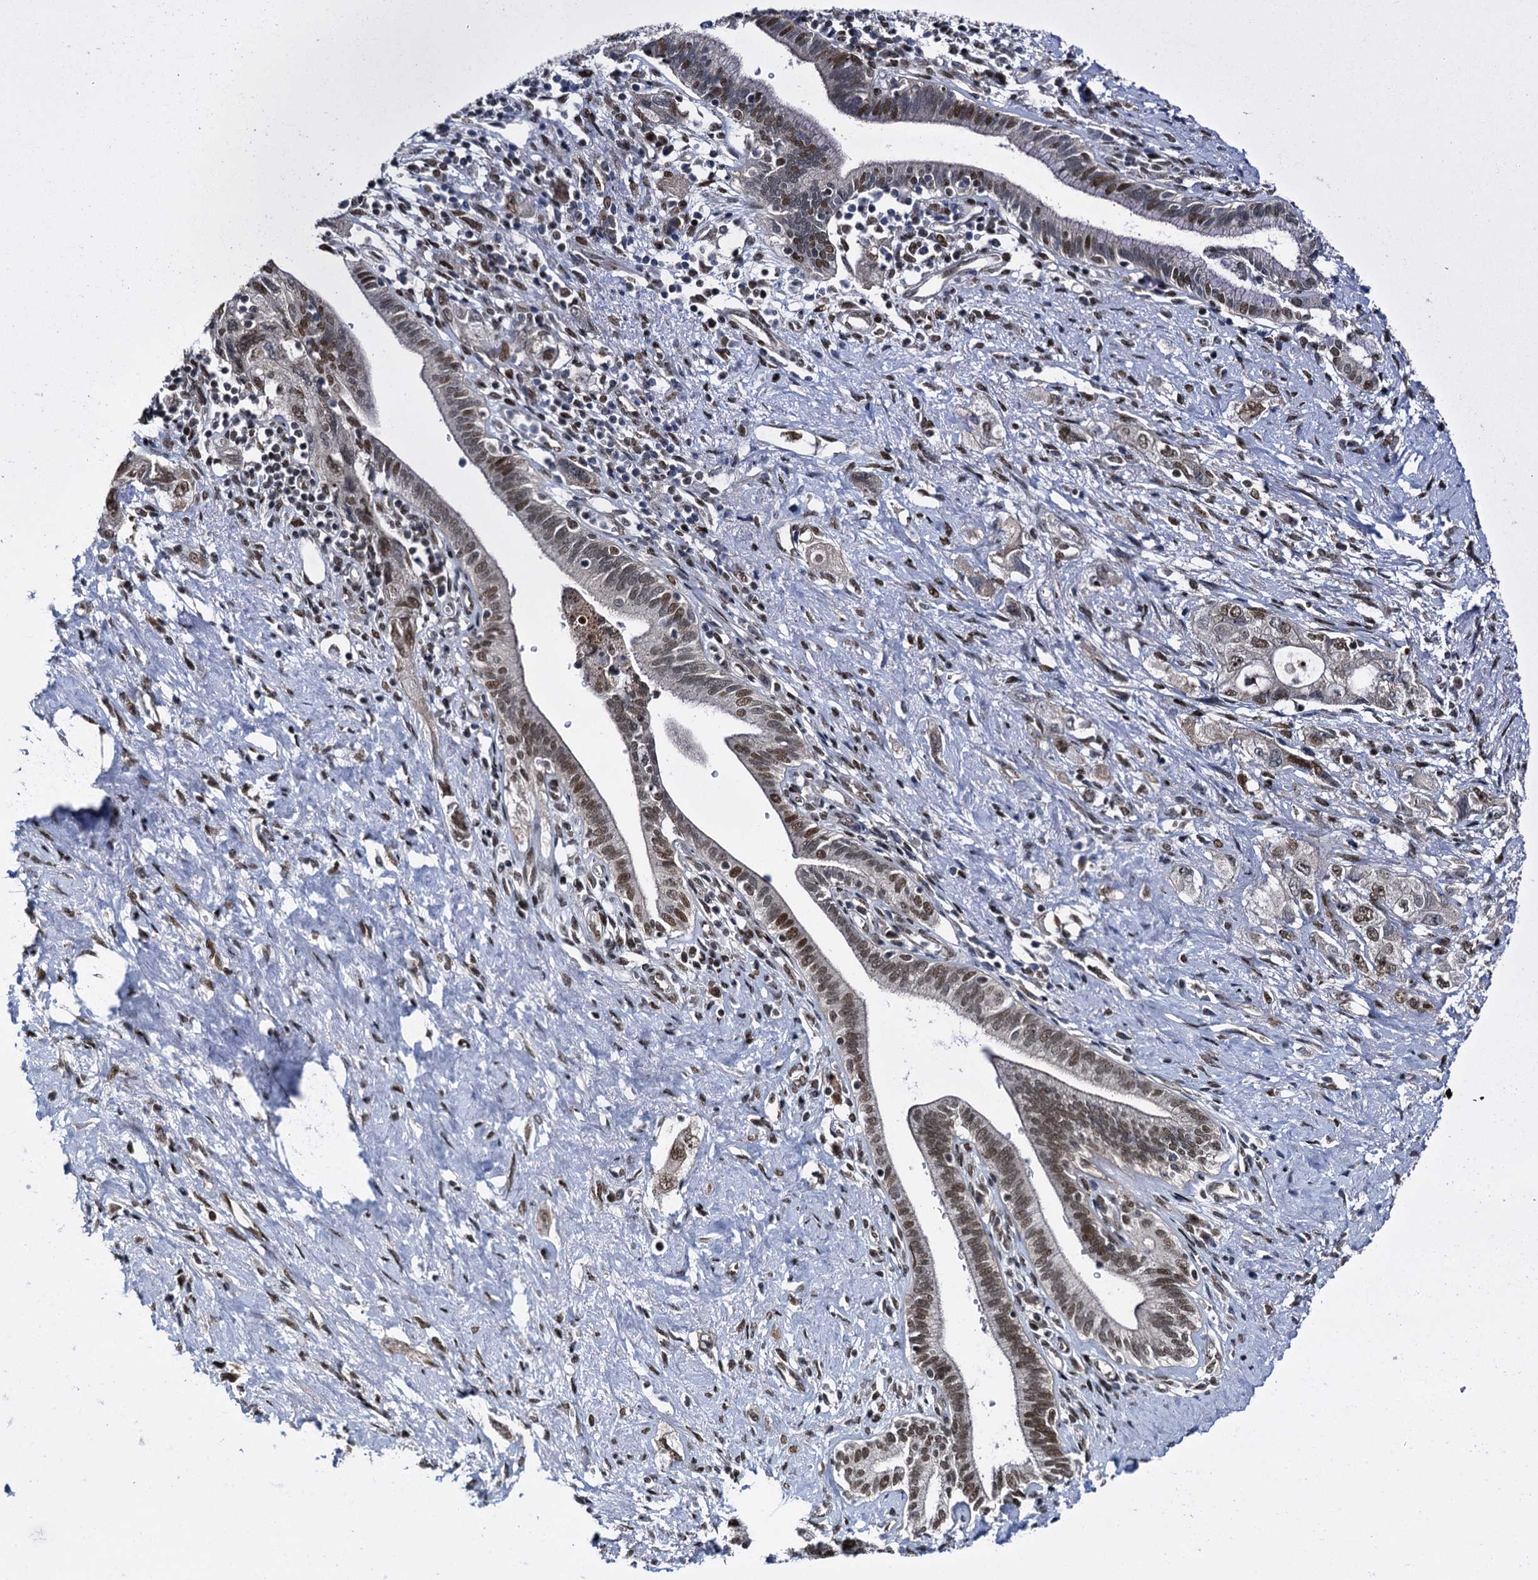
{"staining": {"intensity": "moderate", "quantity": ">75%", "location": "nuclear"}, "tissue": "pancreatic cancer", "cell_type": "Tumor cells", "image_type": "cancer", "snomed": [{"axis": "morphology", "description": "Adenocarcinoma, NOS"}, {"axis": "topography", "description": "Pancreas"}], "caption": "Pancreatic cancer (adenocarcinoma) stained with DAB IHC displays medium levels of moderate nuclear expression in approximately >75% of tumor cells.", "gene": "RUFY2", "patient": {"sex": "female", "age": 73}}